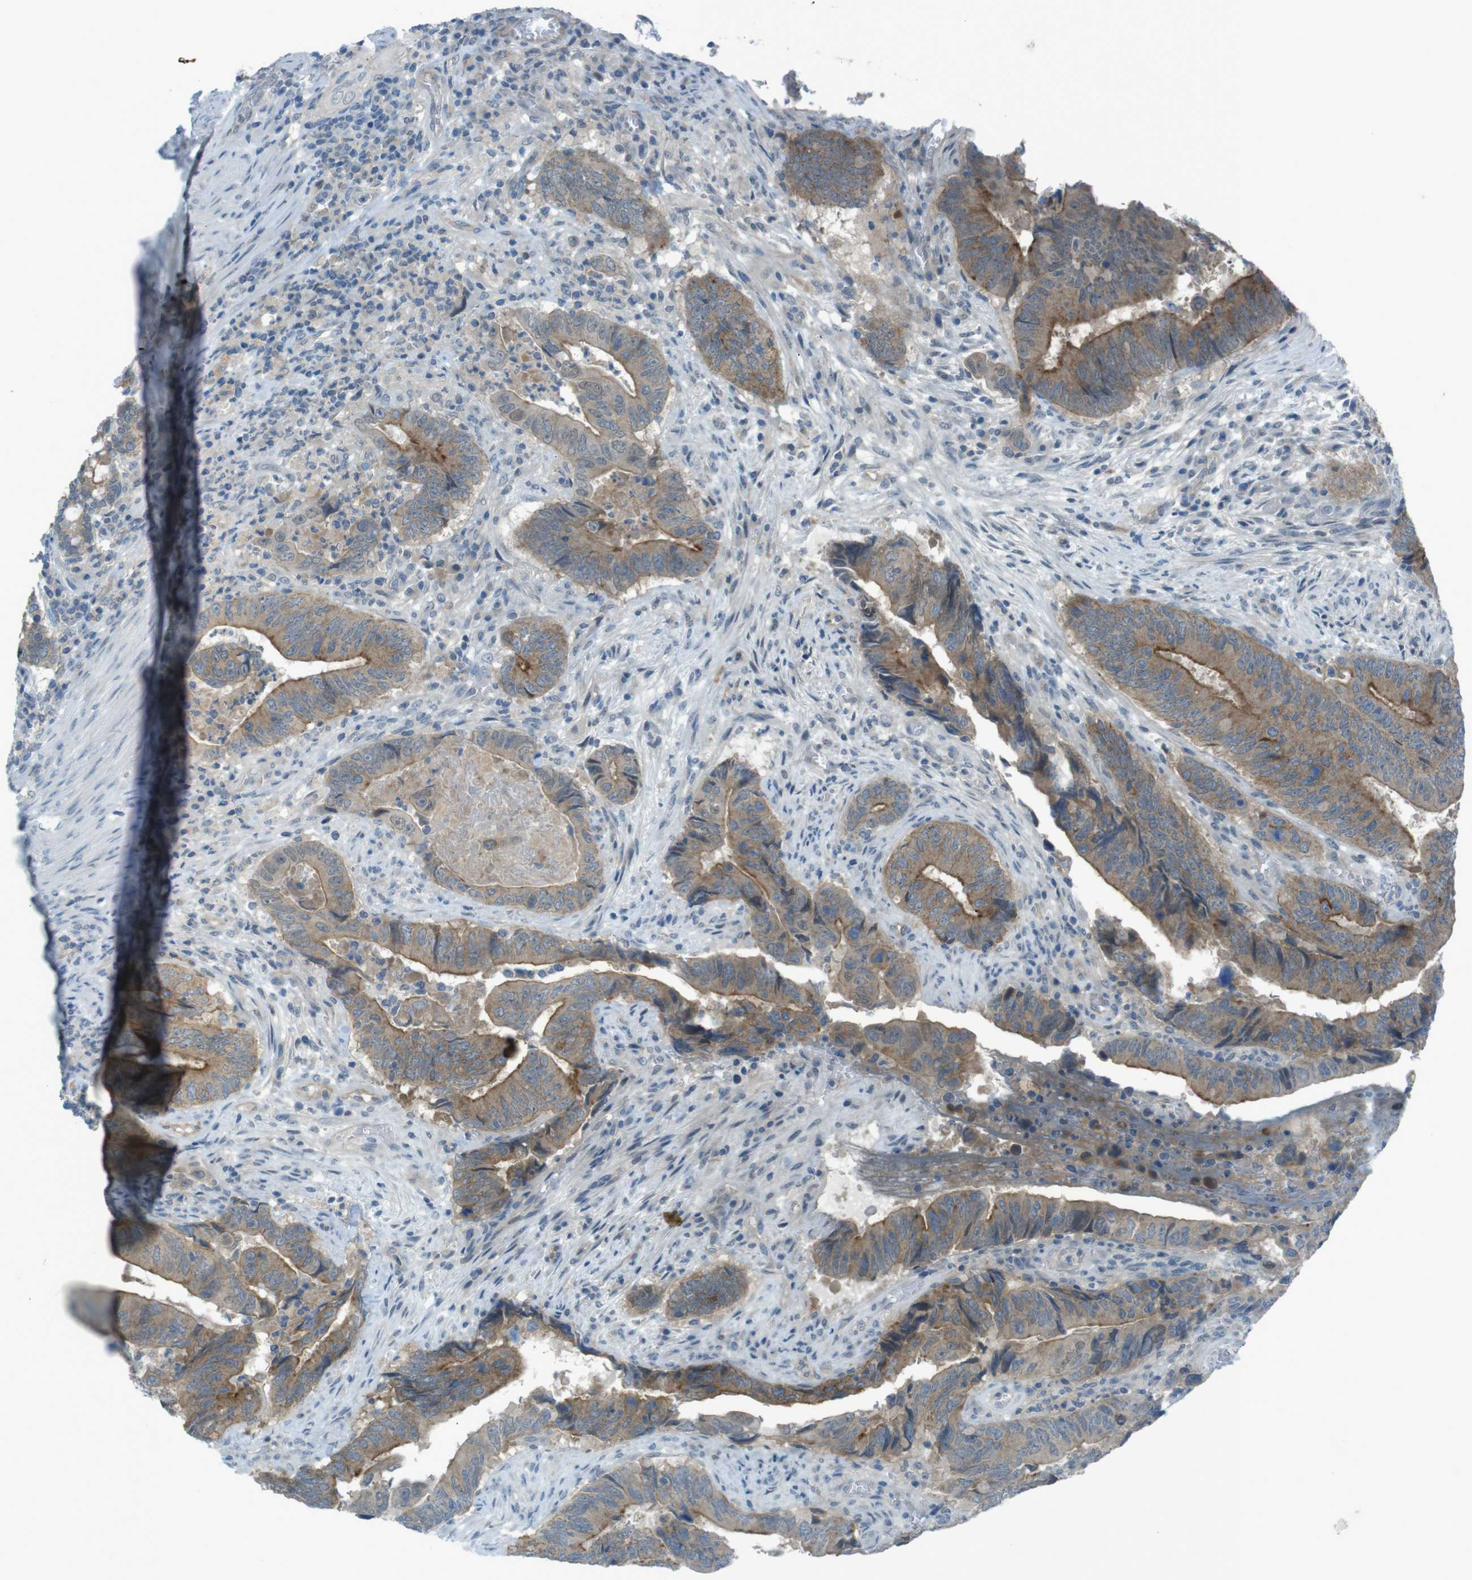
{"staining": {"intensity": "moderate", "quantity": ">75%", "location": "cytoplasmic/membranous"}, "tissue": "colorectal cancer", "cell_type": "Tumor cells", "image_type": "cancer", "snomed": [{"axis": "morphology", "description": "Normal tissue, NOS"}, {"axis": "morphology", "description": "Adenocarcinoma, NOS"}, {"axis": "topography", "description": "Colon"}], "caption": "Moderate cytoplasmic/membranous positivity is identified in approximately >75% of tumor cells in colorectal cancer (adenocarcinoma).", "gene": "ZDHHC20", "patient": {"sex": "male", "age": 56}}